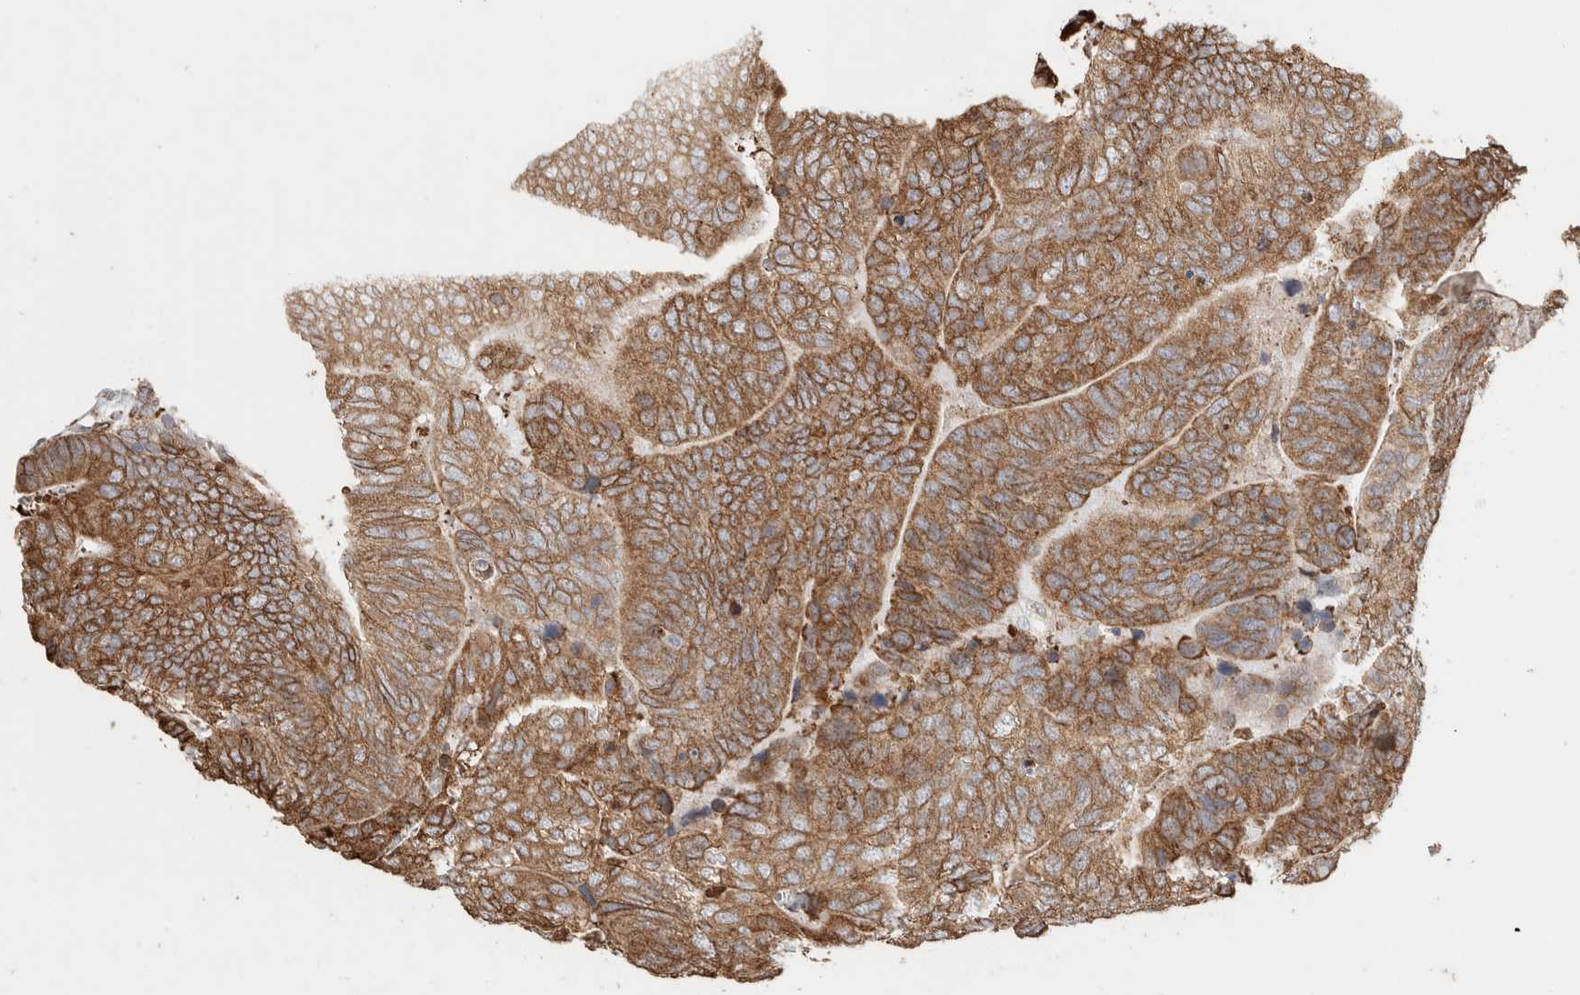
{"staining": {"intensity": "moderate", "quantity": ">75%", "location": "cytoplasmic/membranous"}, "tissue": "colorectal cancer", "cell_type": "Tumor cells", "image_type": "cancer", "snomed": [{"axis": "morphology", "description": "Adenocarcinoma, NOS"}, {"axis": "topography", "description": "Colon"}], "caption": "An immunohistochemistry (IHC) micrograph of neoplastic tissue is shown. Protein staining in brown highlights moderate cytoplasmic/membranous positivity in colorectal adenocarcinoma within tumor cells. (DAB (3,3'-diaminobenzidine) = brown stain, brightfield microscopy at high magnification).", "gene": "BLOC1S5", "patient": {"sex": "female", "age": 67}}